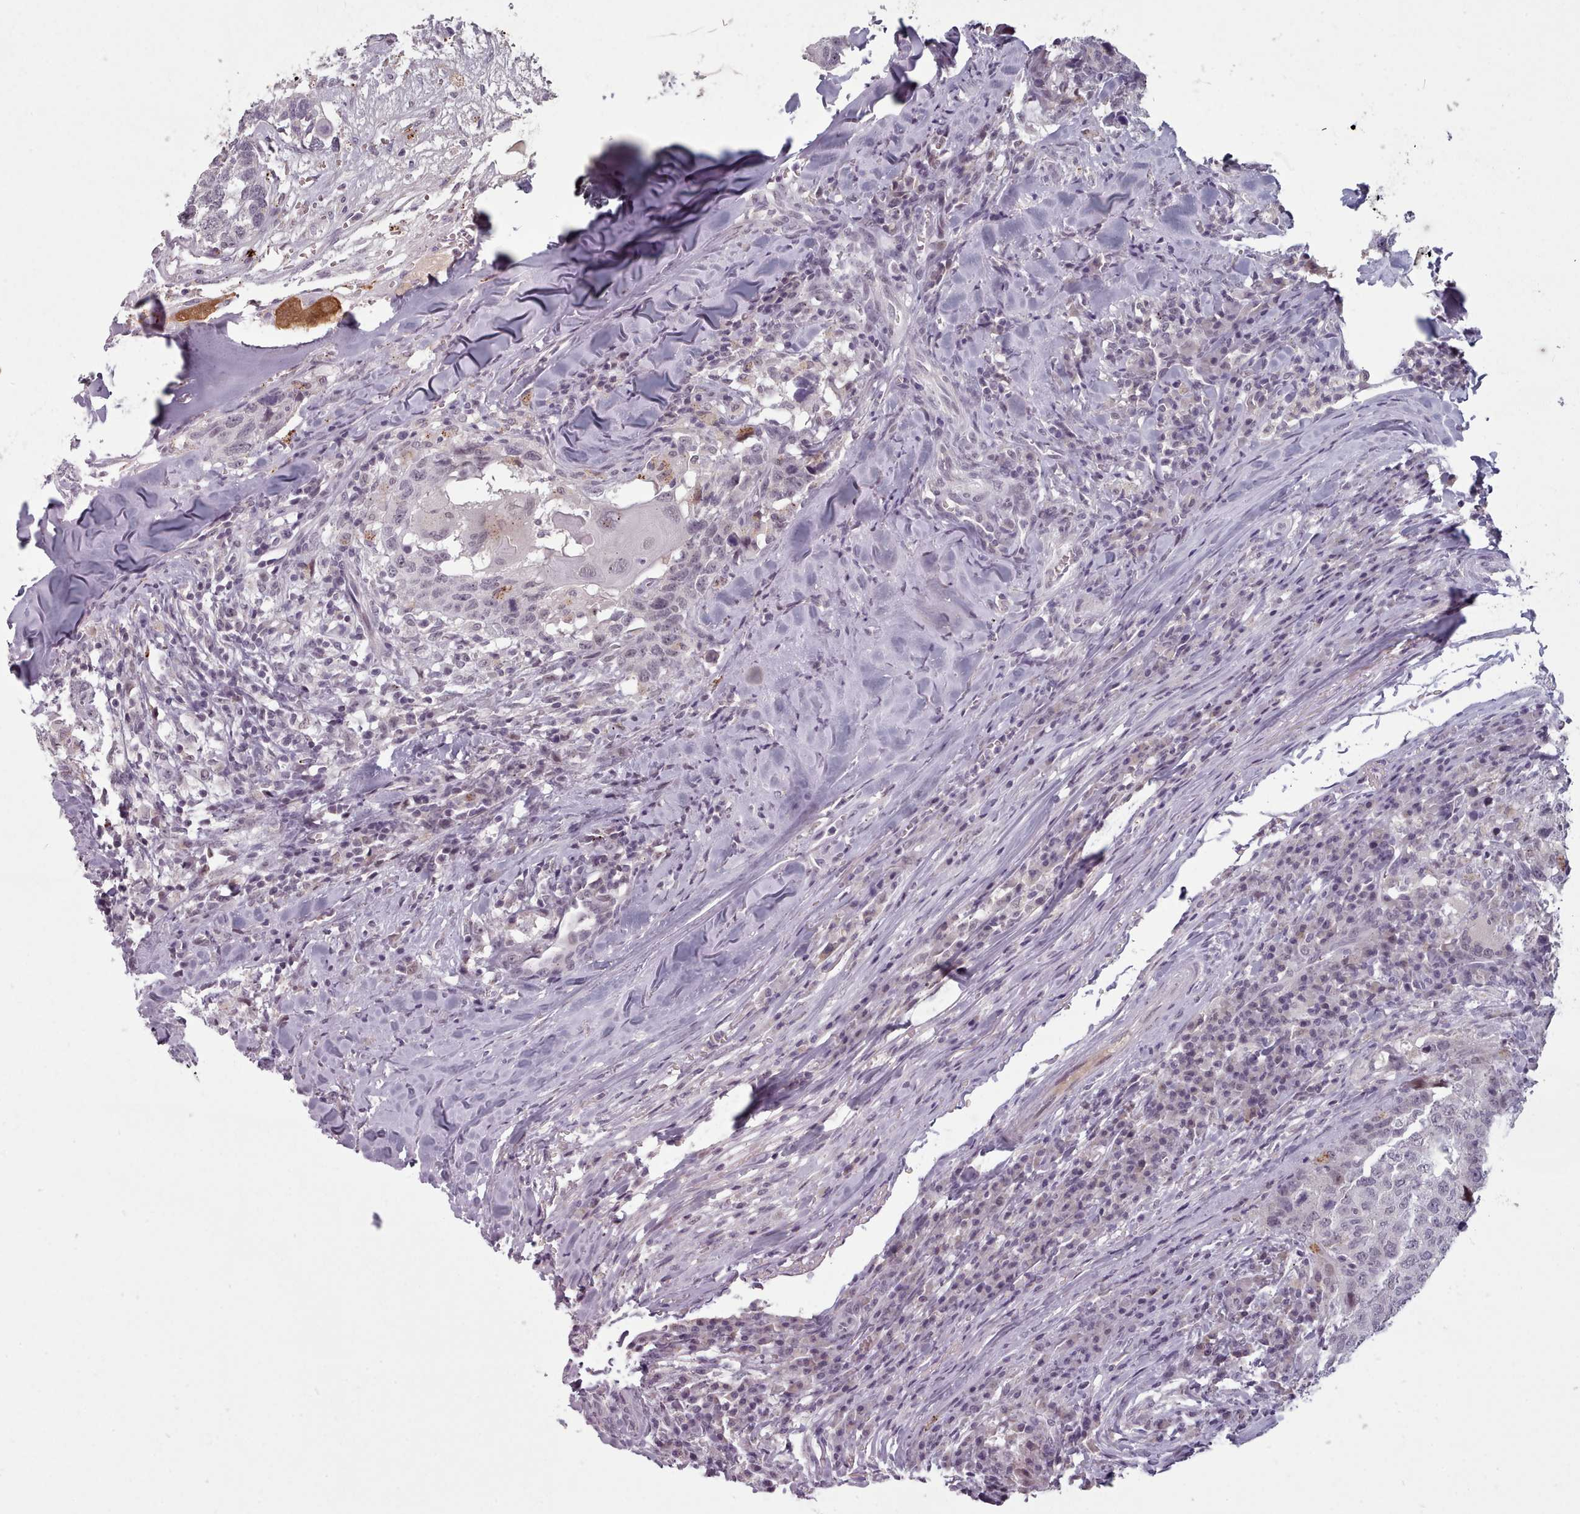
{"staining": {"intensity": "negative", "quantity": "none", "location": "none"}, "tissue": "head and neck cancer", "cell_type": "Tumor cells", "image_type": "cancer", "snomed": [{"axis": "morphology", "description": "Normal tissue, NOS"}, {"axis": "morphology", "description": "Squamous cell carcinoma, NOS"}, {"axis": "topography", "description": "Skeletal muscle"}, {"axis": "topography", "description": "Vascular tissue"}, {"axis": "topography", "description": "Peripheral nerve tissue"}, {"axis": "topography", "description": "Head-Neck"}], "caption": "Immunohistochemical staining of human head and neck squamous cell carcinoma exhibits no significant positivity in tumor cells.", "gene": "PBX4", "patient": {"sex": "male", "age": 66}}